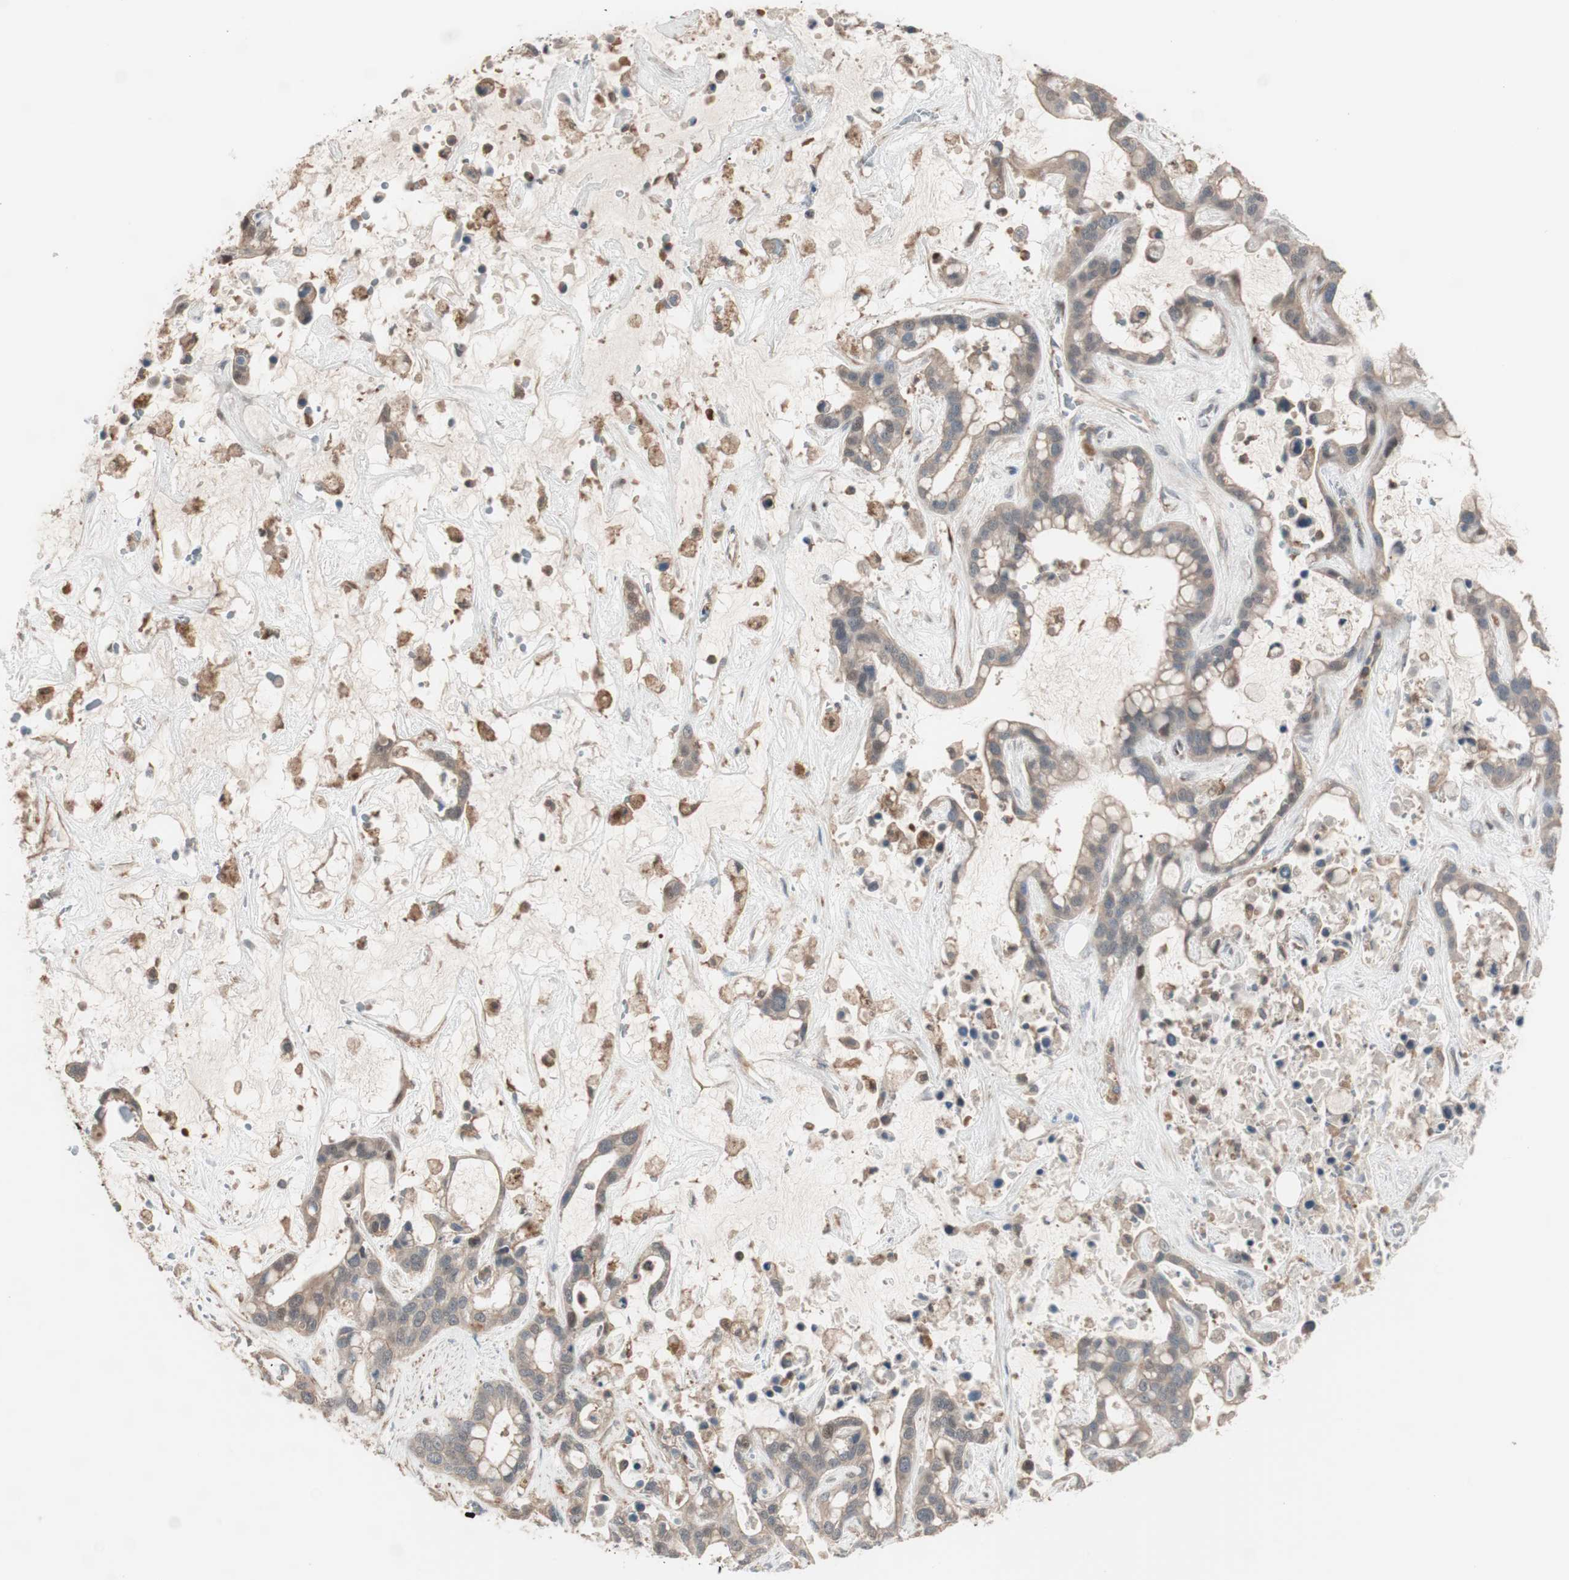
{"staining": {"intensity": "moderate", "quantity": ">75%", "location": "cytoplasmic/membranous"}, "tissue": "liver cancer", "cell_type": "Tumor cells", "image_type": "cancer", "snomed": [{"axis": "morphology", "description": "Cholangiocarcinoma"}, {"axis": "topography", "description": "Liver"}], "caption": "Cholangiocarcinoma (liver) stained with DAB (3,3'-diaminobenzidine) immunohistochemistry (IHC) displays medium levels of moderate cytoplasmic/membranous expression in about >75% of tumor cells.", "gene": "STAB1", "patient": {"sex": "female", "age": 65}}